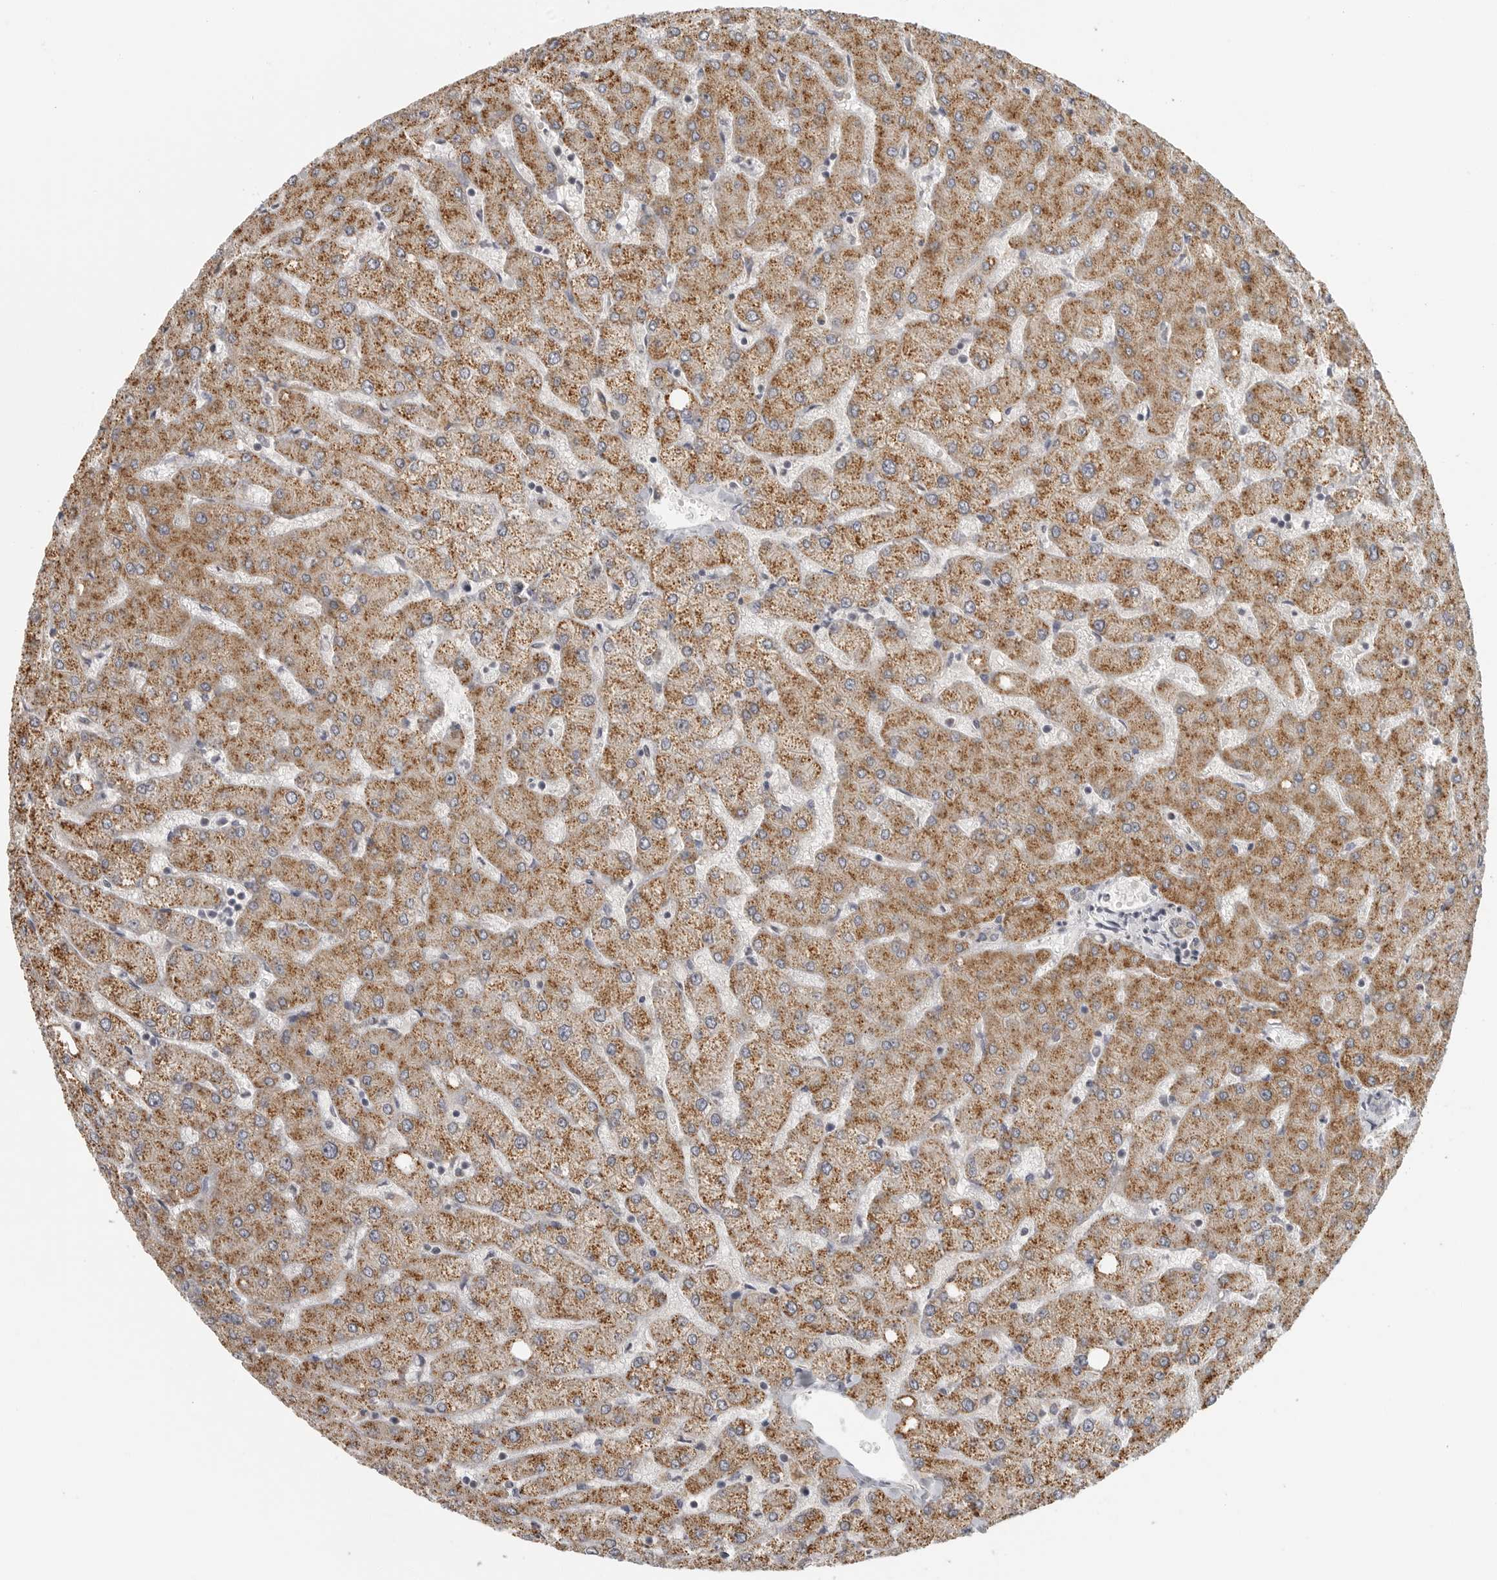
{"staining": {"intensity": "negative", "quantity": "none", "location": "none"}, "tissue": "liver", "cell_type": "Cholangiocytes", "image_type": "normal", "snomed": [{"axis": "morphology", "description": "Normal tissue, NOS"}, {"axis": "topography", "description": "Liver"}], "caption": "This is an immunohistochemistry (IHC) micrograph of normal human liver. There is no positivity in cholangiocytes.", "gene": "RXFP3", "patient": {"sex": "female", "age": 54}}